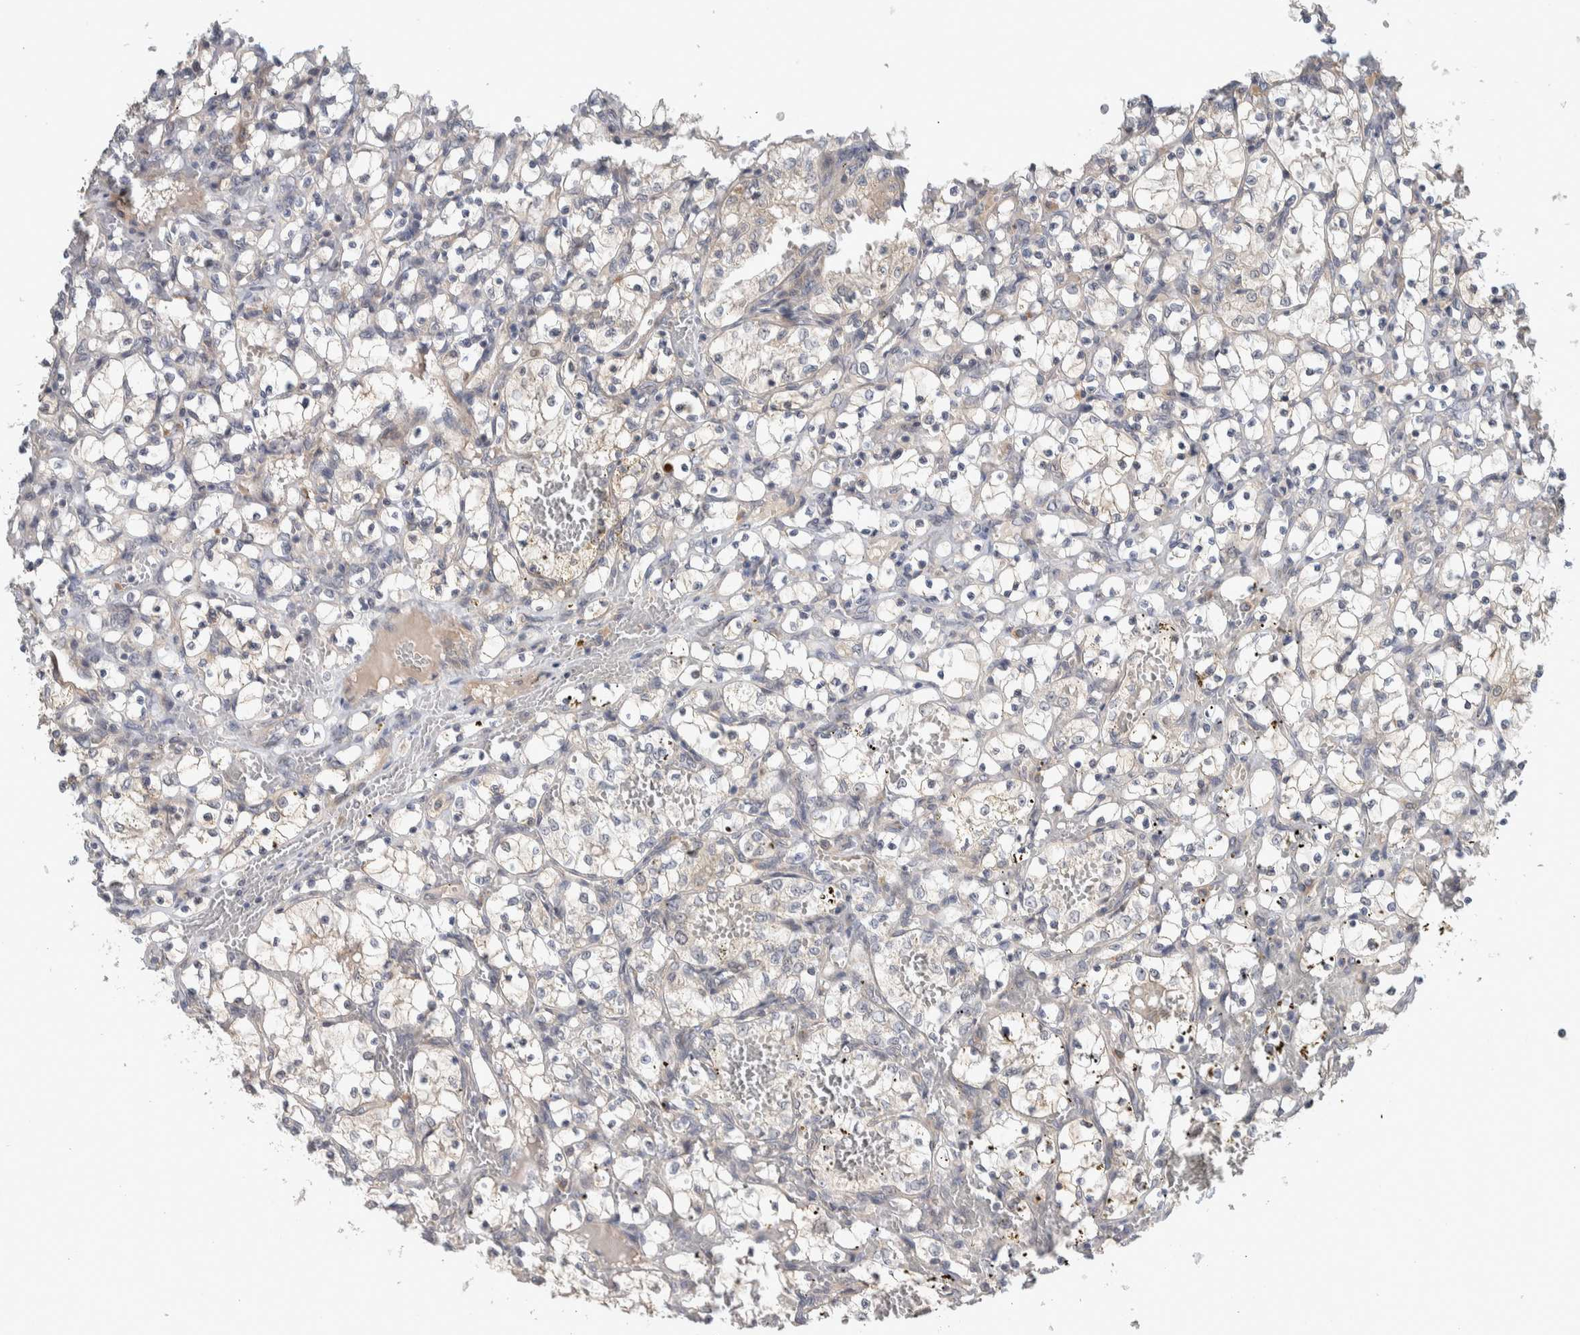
{"staining": {"intensity": "negative", "quantity": "none", "location": "none"}, "tissue": "renal cancer", "cell_type": "Tumor cells", "image_type": "cancer", "snomed": [{"axis": "morphology", "description": "Adenocarcinoma, NOS"}, {"axis": "topography", "description": "Kidney"}], "caption": "Immunohistochemistry (IHC) photomicrograph of renal adenocarcinoma stained for a protein (brown), which exhibits no expression in tumor cells.", "gene": "MPRIP", "patient": {"sex": "female", "age": 69}}